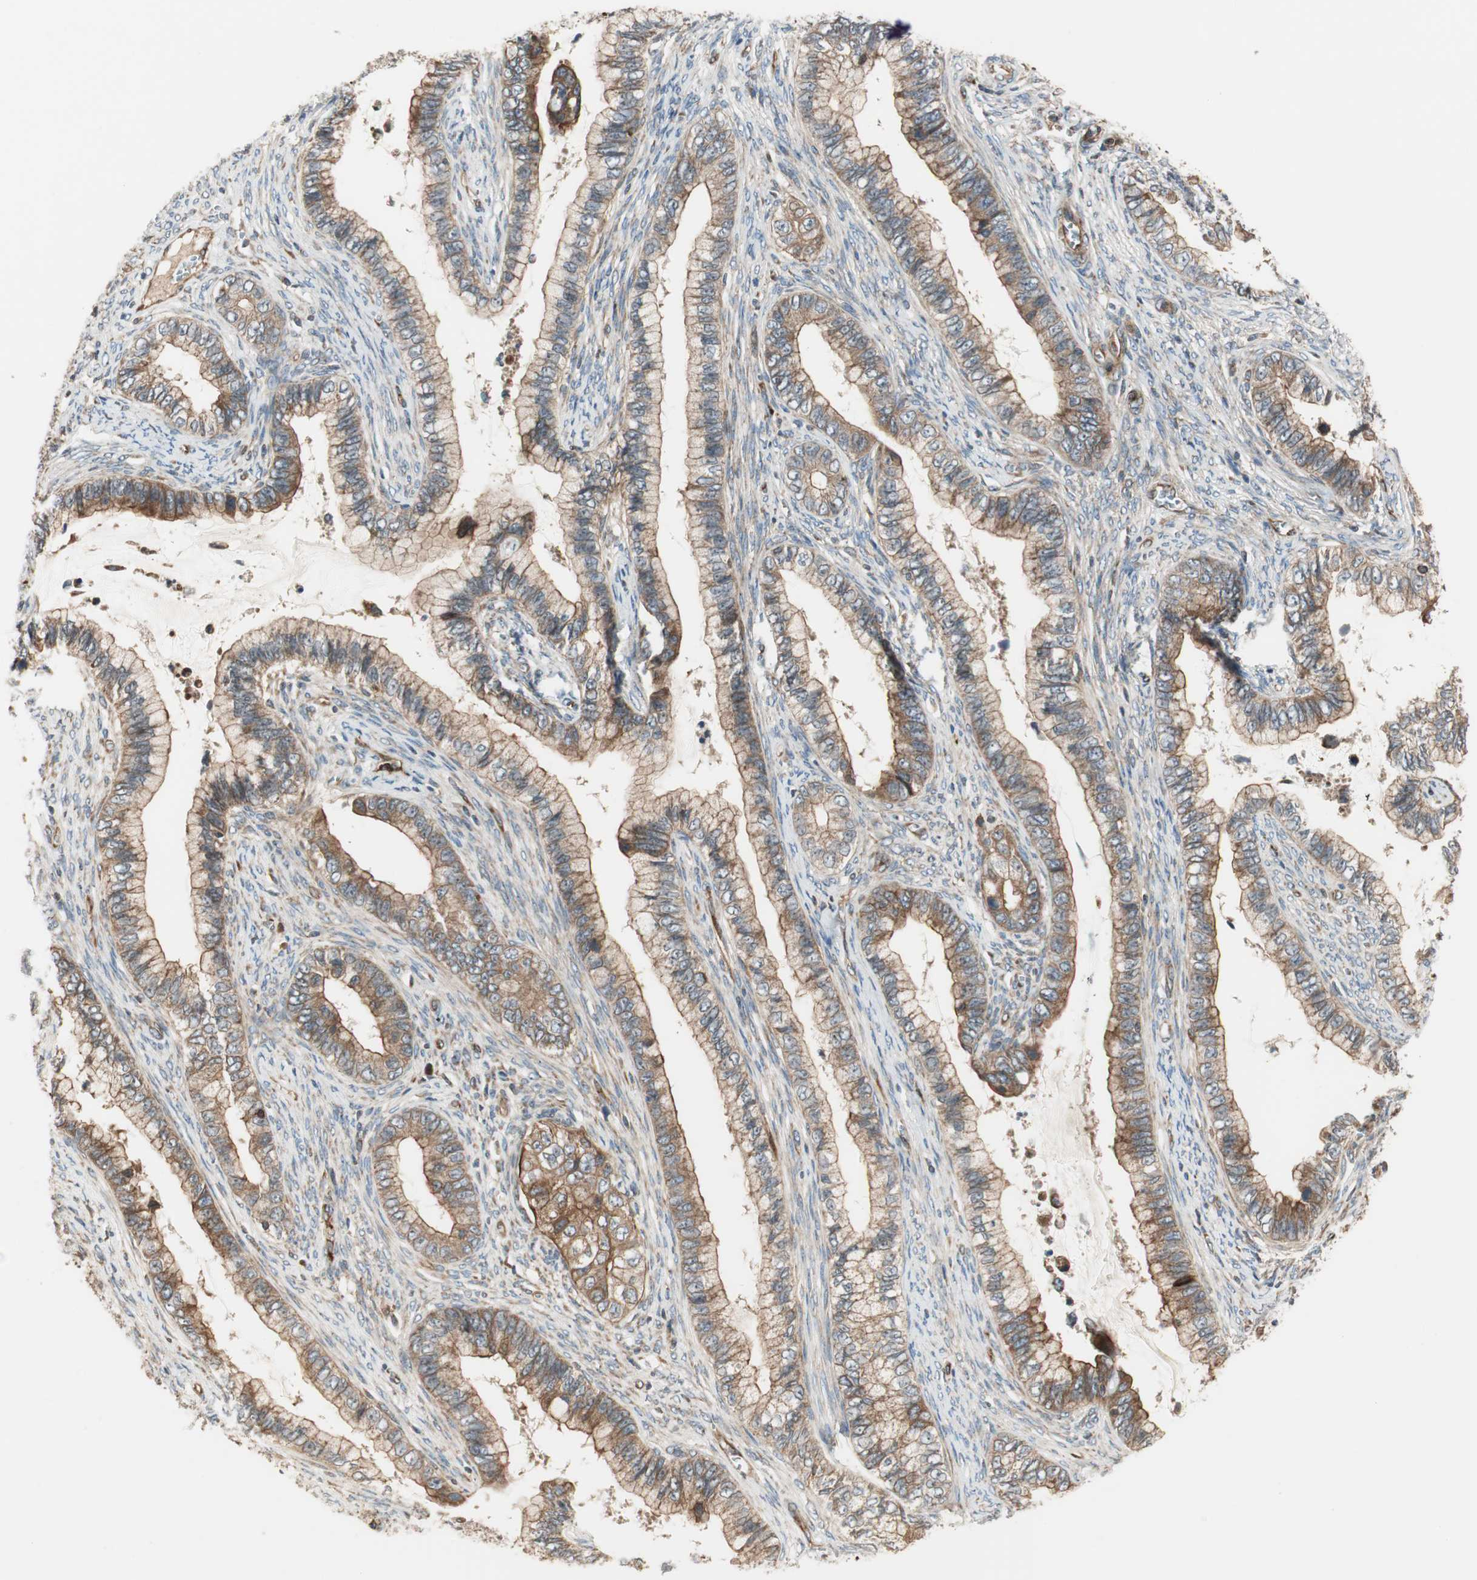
{"staining": {"intensity": "moderate", "quantity": ">75%", "location": "cytoplasmic/membranous"}, "tissue": "cervical cancer", "cell_type": "Tumor cells", "image_type": "cancer", "snomed": [{"axis": "morphology", "description": "Adenocarcinoma, NOS"}, {"axis": "topography", "description": "Cervix"}], "caption": "Cervical adenocarcinoma stained with DAB immunohistochemistry shows medium levels of moderate cytoplasmic/membranous expression in about >75% of tumor cells.", "gene": "CTTNBP2NL", "patient": {"sex": "female", "age": 44}}